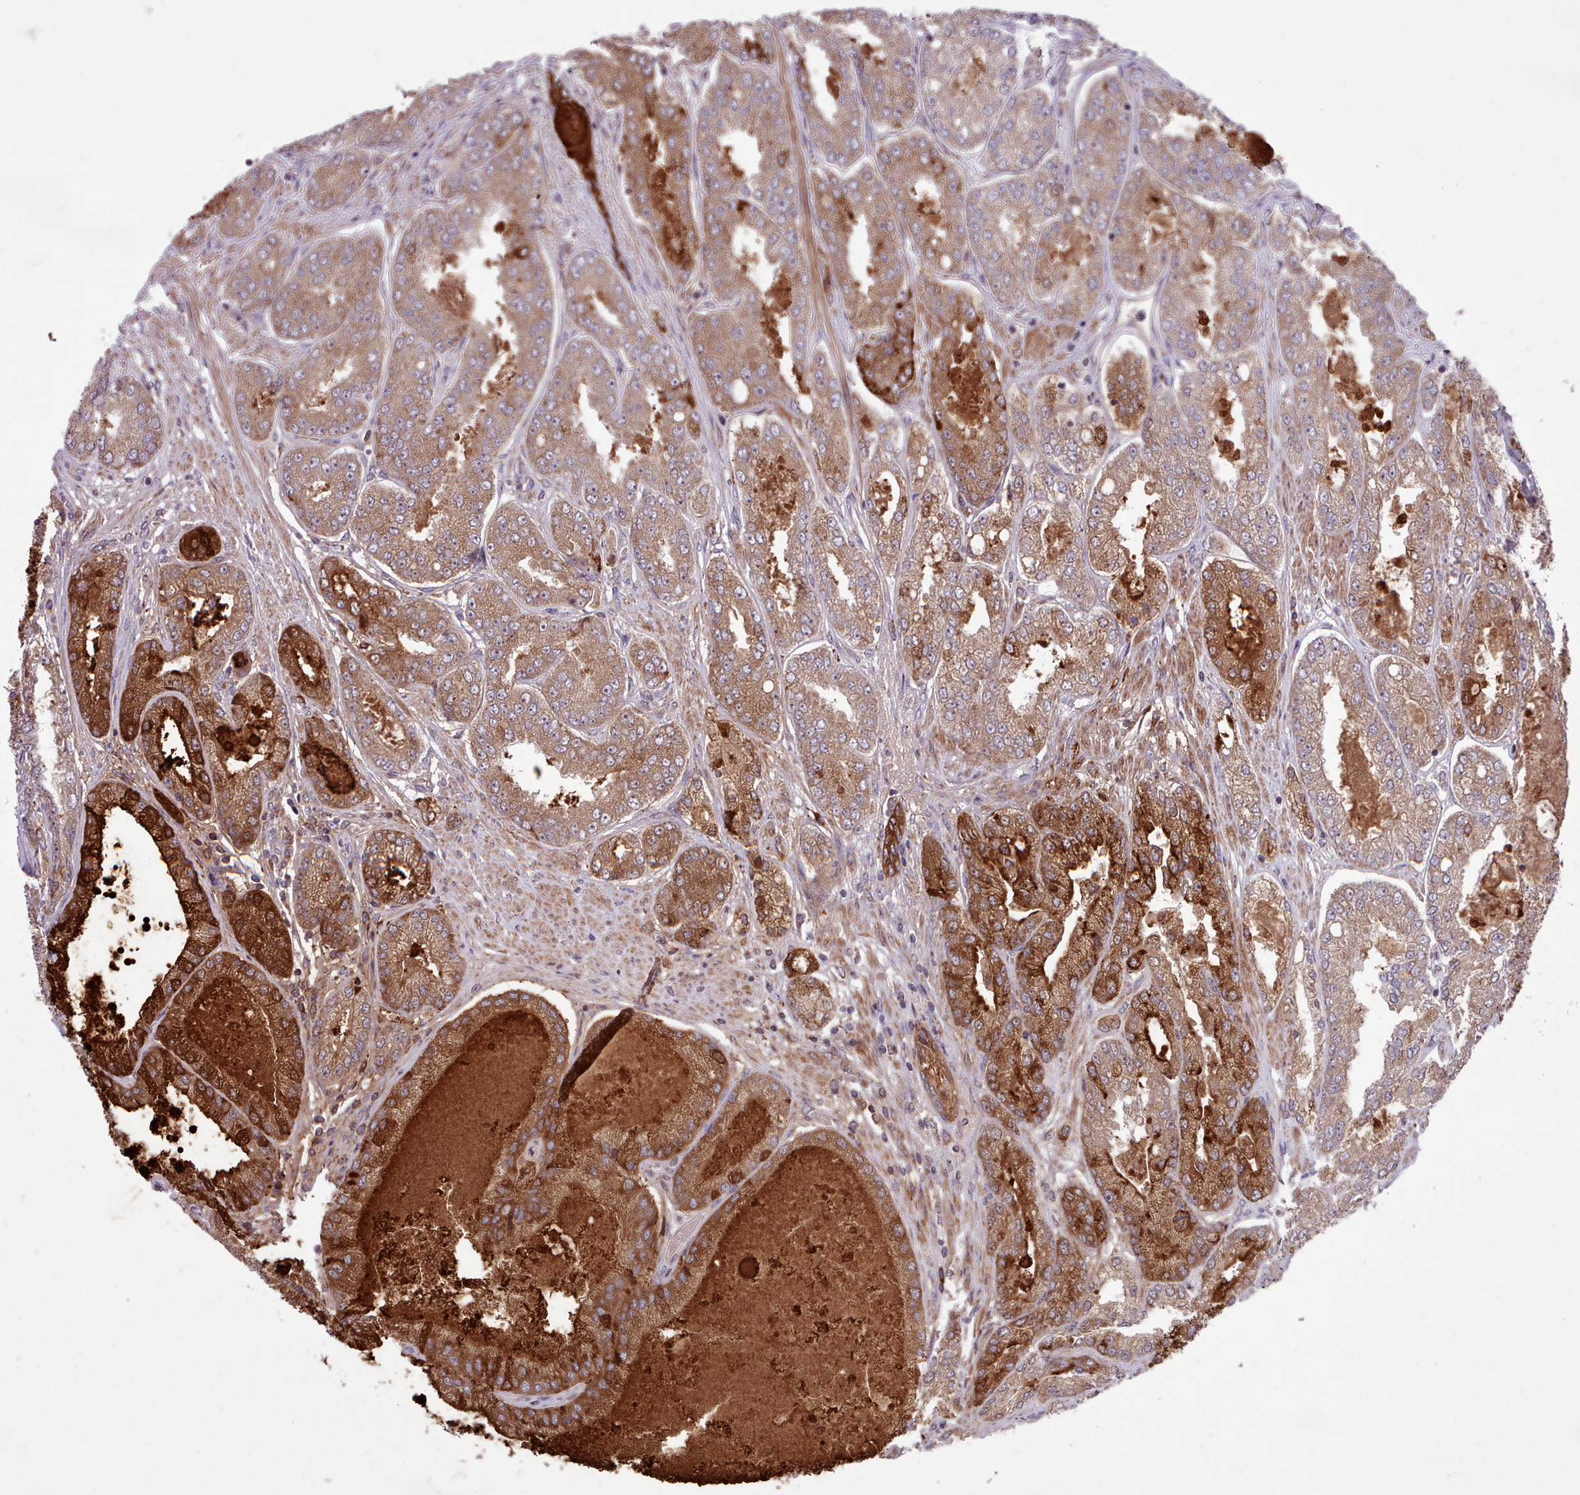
{"staining": {"intensity": "moderate", "quantity": ">75%", "location": "cytoplasmic/membranous"}, "tissue": "prostate cancer", "cell_type": "Tumor cells", "image_type": "cancer", "snomed": [{"axis": "morphology", "description": "Adenocarcinoma, High grade"}, {"axis": "topography", "description": "Prostate"}], "caption": "Immunohistochemical staining of human adenocarcinoma (high-grade) (prostate) shows moderate cytoplasmic/membranous protein staining in about >75% of tumor cells.", "gene": "TTLL3", "patient": {"sex": "male", "age": 71}}